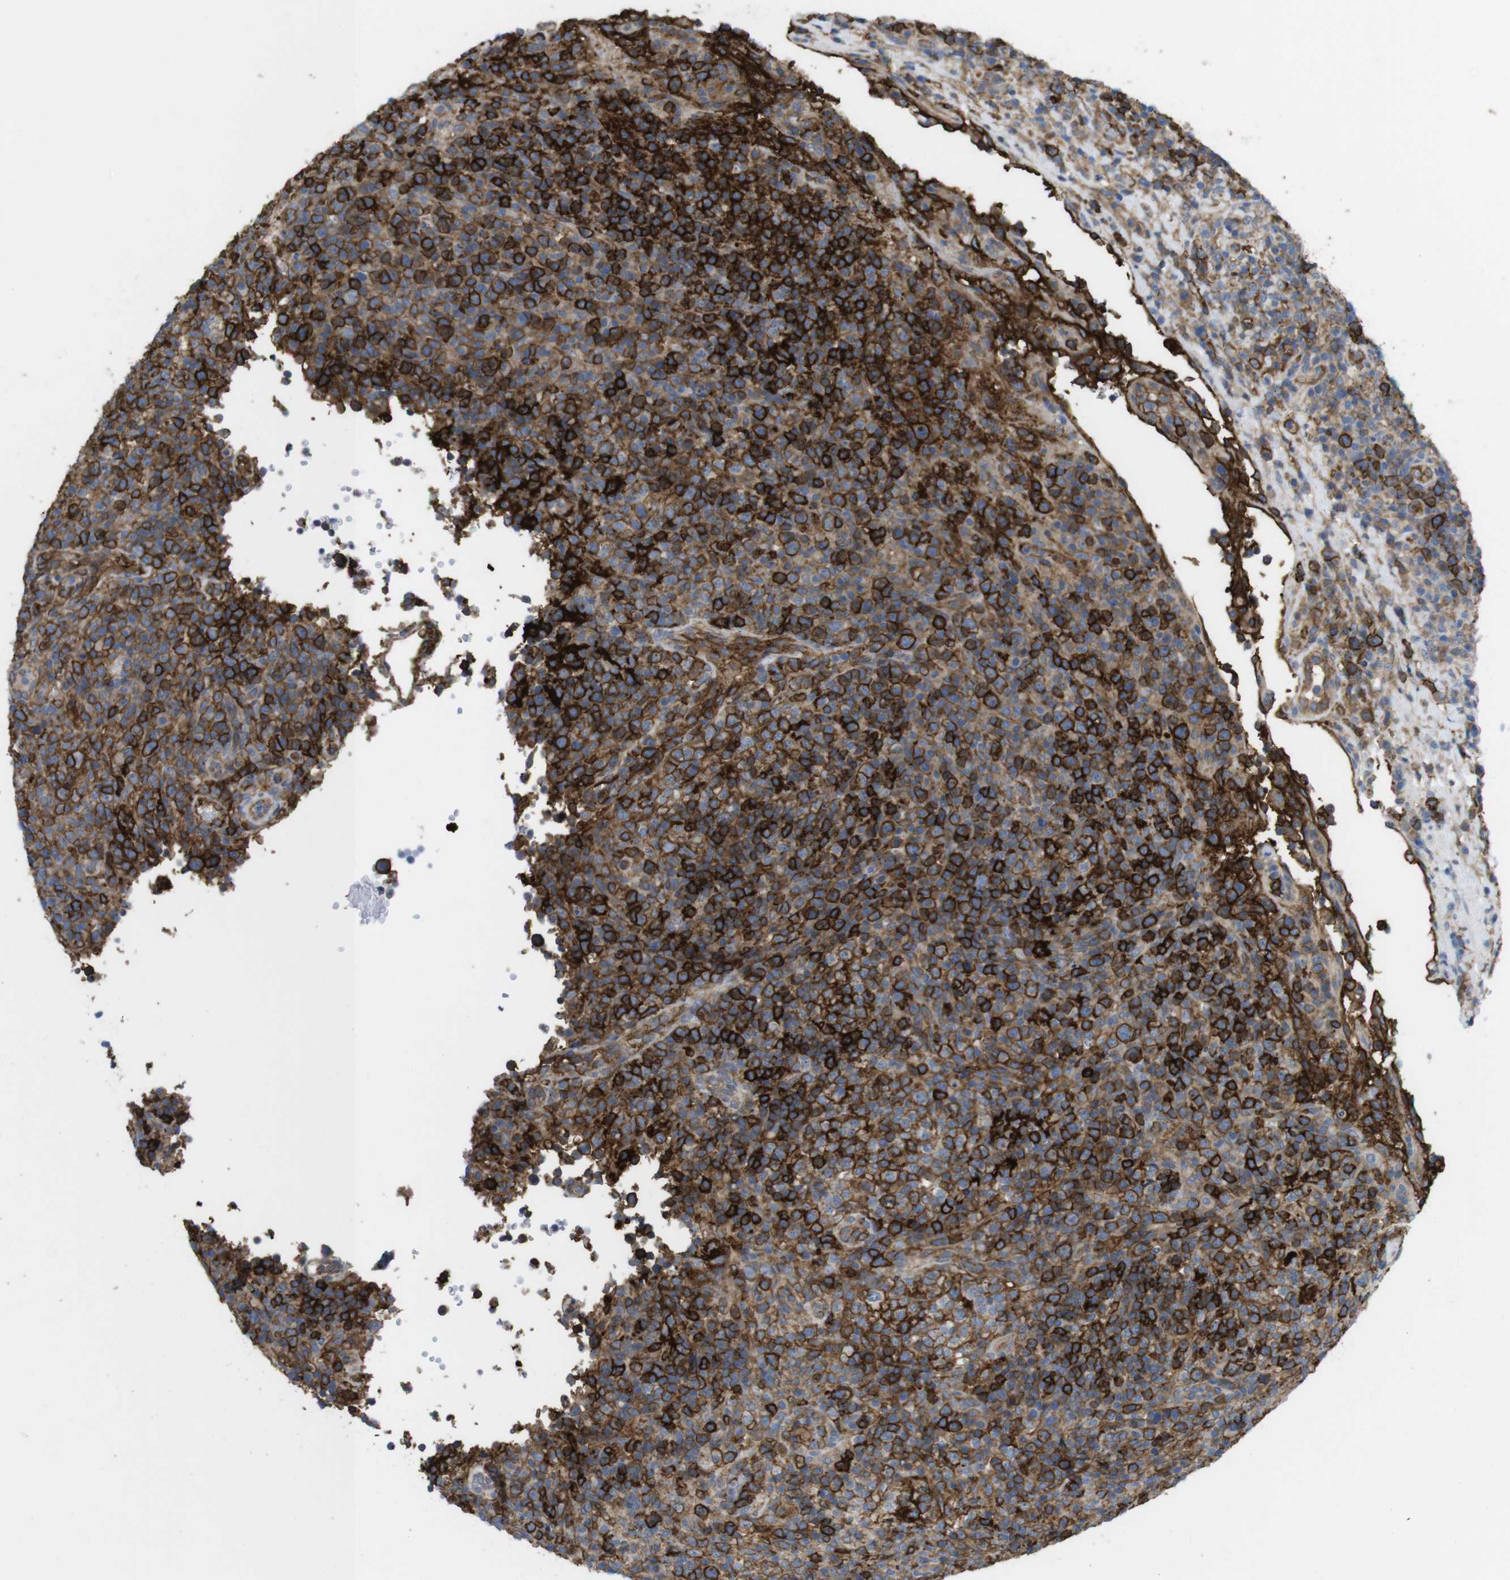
{"staining": {"intensity": "strong", "quantity": ">75%", "location": "cytoplasmic/membranous"}, "tissue": "lymphoma", "cell_type": "Tumor cells", "image_type": "cancer", "snomed": [{"axis": "morphology", "description": "Malignant lymphoma, non-Hodgkin's type, High grade"}, {"axis": "topography", "description": "Lymph node"}], "caption": "Tumor cells show high levels of strong cytoplasmic/membranous expression in approximately >75% of cells in lymphoma.", "gene": "CCR6", "patient": {"sex": "female", "age": 76}}